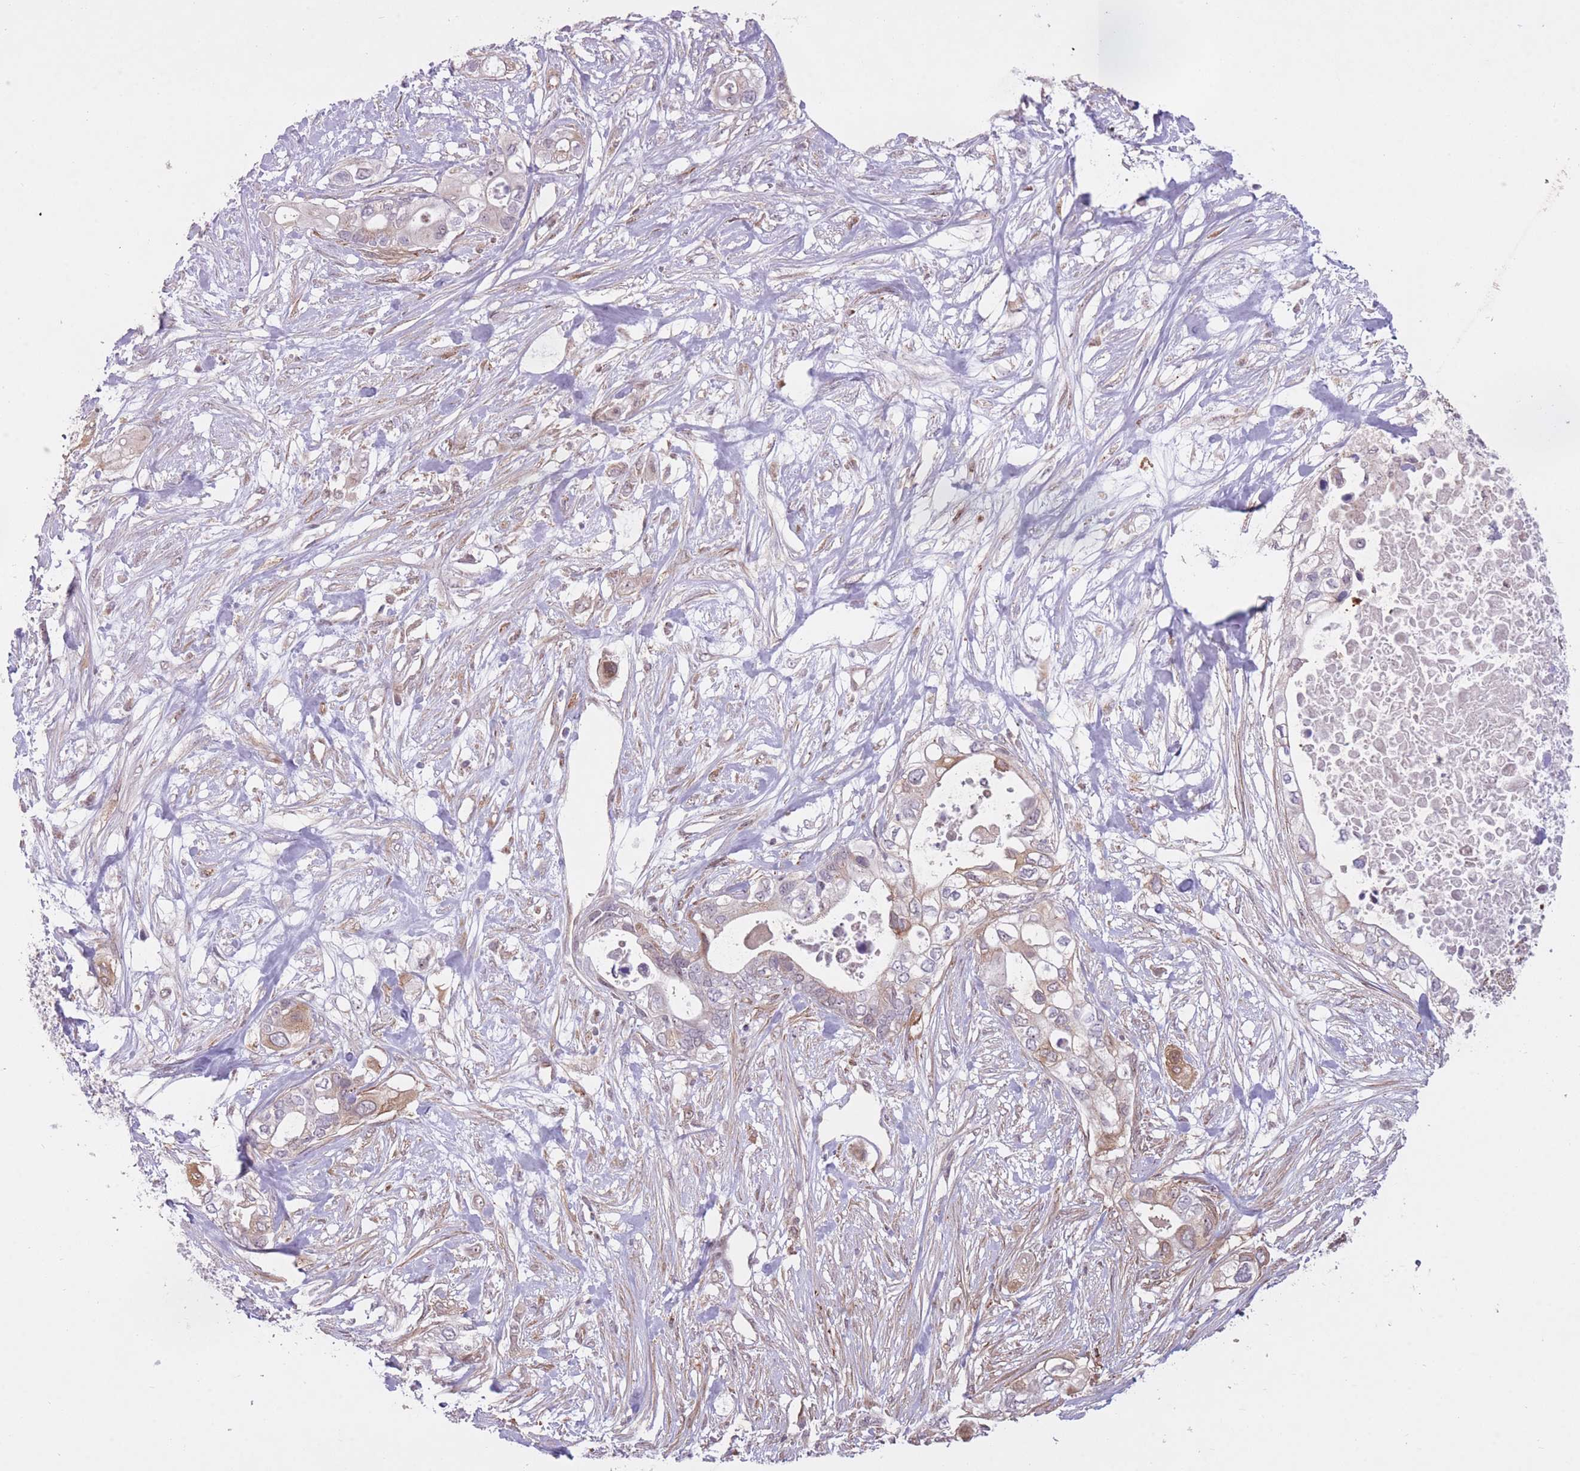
{"staining": {"intensity": "weak", "quantity": "<25%", "location": "cytoplasmic/membranous"}, "tissue": "pancreatic cancer", "cell_type": "Tumor cells", "image_type": "cancer", "snomed": [{"axis": "morphology", "description": "Adenocarcinoma, NOS"}, {"axis": "topography", "description": "Pancreas"}], "caption": "IHC image of human pancreatic cancer (adenocarcinoma) stained for a protein (brown), which reveals no staining in tumor cells.", "gene": "DPYSL4", "patient": {"sex": "female", "age": 63}}